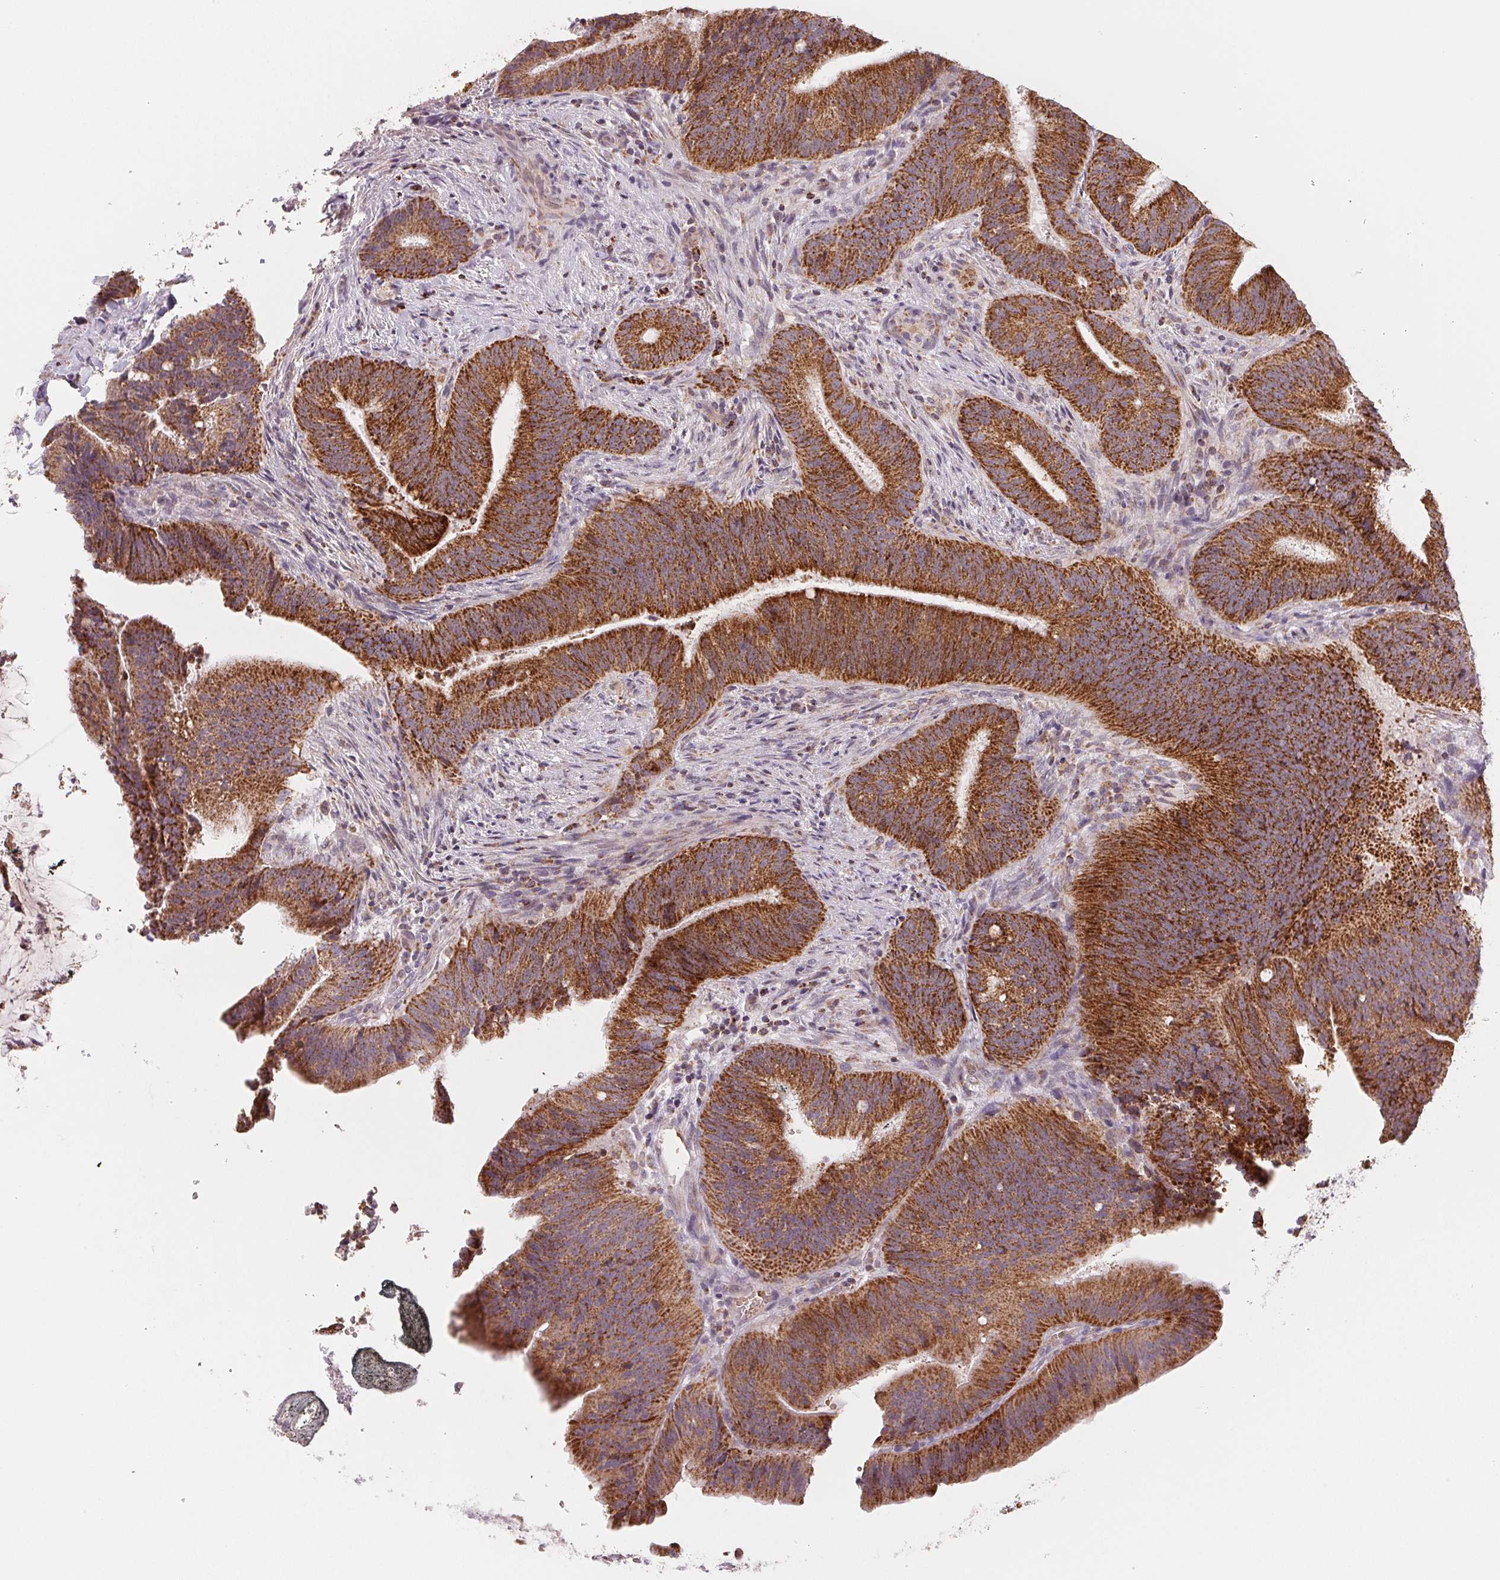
{"staining": {"intensity": "strong", "quantity": ">75%", "location": "cytoplasmic/membranous"}, "tissue": "colorectal cancer", "cell_type": "Tumor cells", "image_type": "cancer", "snomed": [{"axis": "morphology", "description": "Adenocarcinoma, NOS"}, {"axis": "topography", "description": "Colon"}], "caption": "A photomicrograph of colorectal cancer (adenocarcinoma) stained for a protein displays strong cytoplasmic/membranous brown staining in tumor cells.", "gene": "HINT2", "patient": {"sex": "female", "age": 43}}